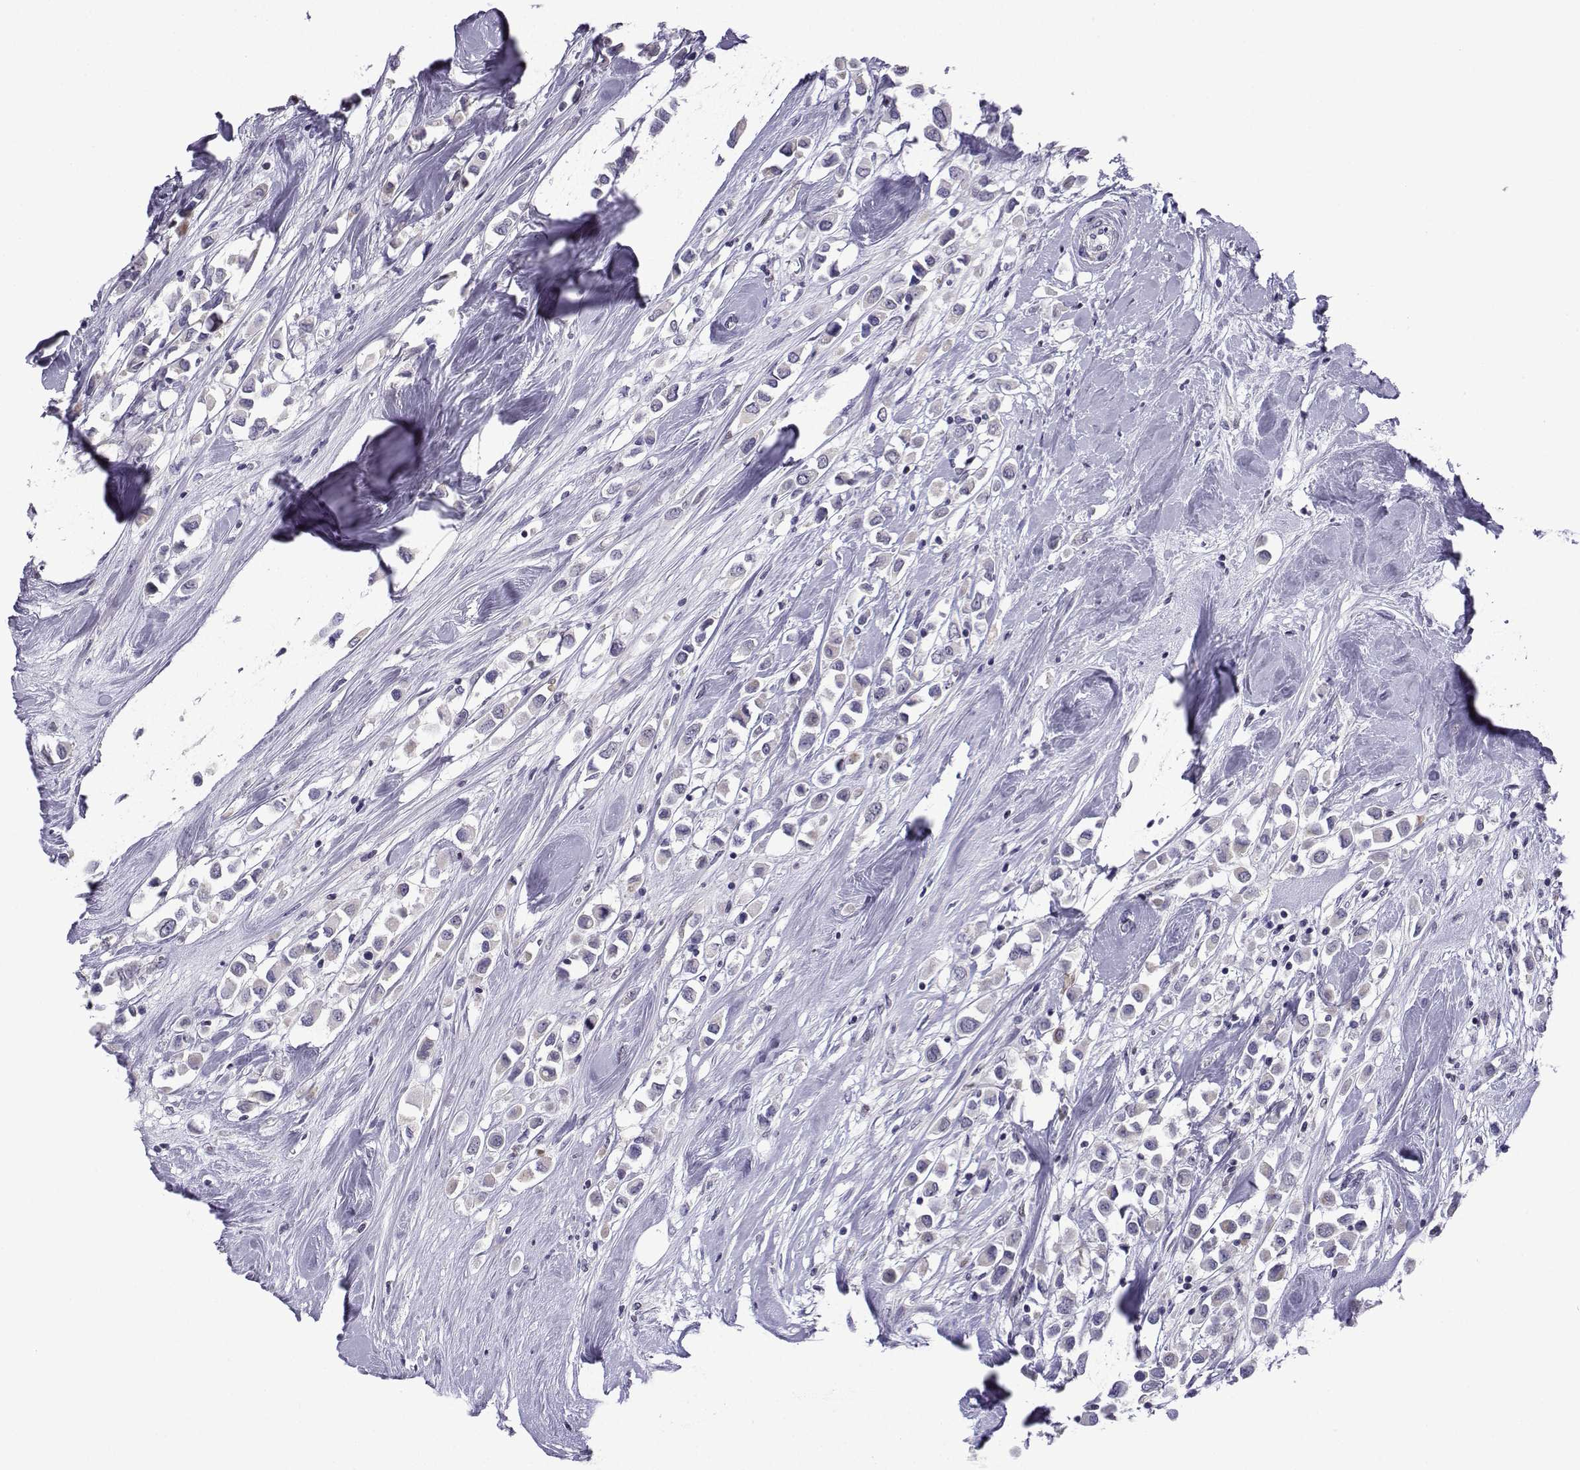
{"staining": {"intensity": "weak", "quantity": "<25%", "location": "cytoplasmic/membranous"}, "tissue": "breast cancer", "cell_type": "Tumor cells", "image_type": "cancer", "snomed": [{"axis": "morphology", "description": "Duct carcinoma"}, {"axis": "topography", "description": "Breast"}], "caption": "A high-resolution micrograph shows immunohistochemistry (IHC) staining of breast cancer (invasive ductal carcinoma), which shows no significant expression in tumor cells.", "gene": "CFAP70", "patient": {"sex": "female", "age": 61}}